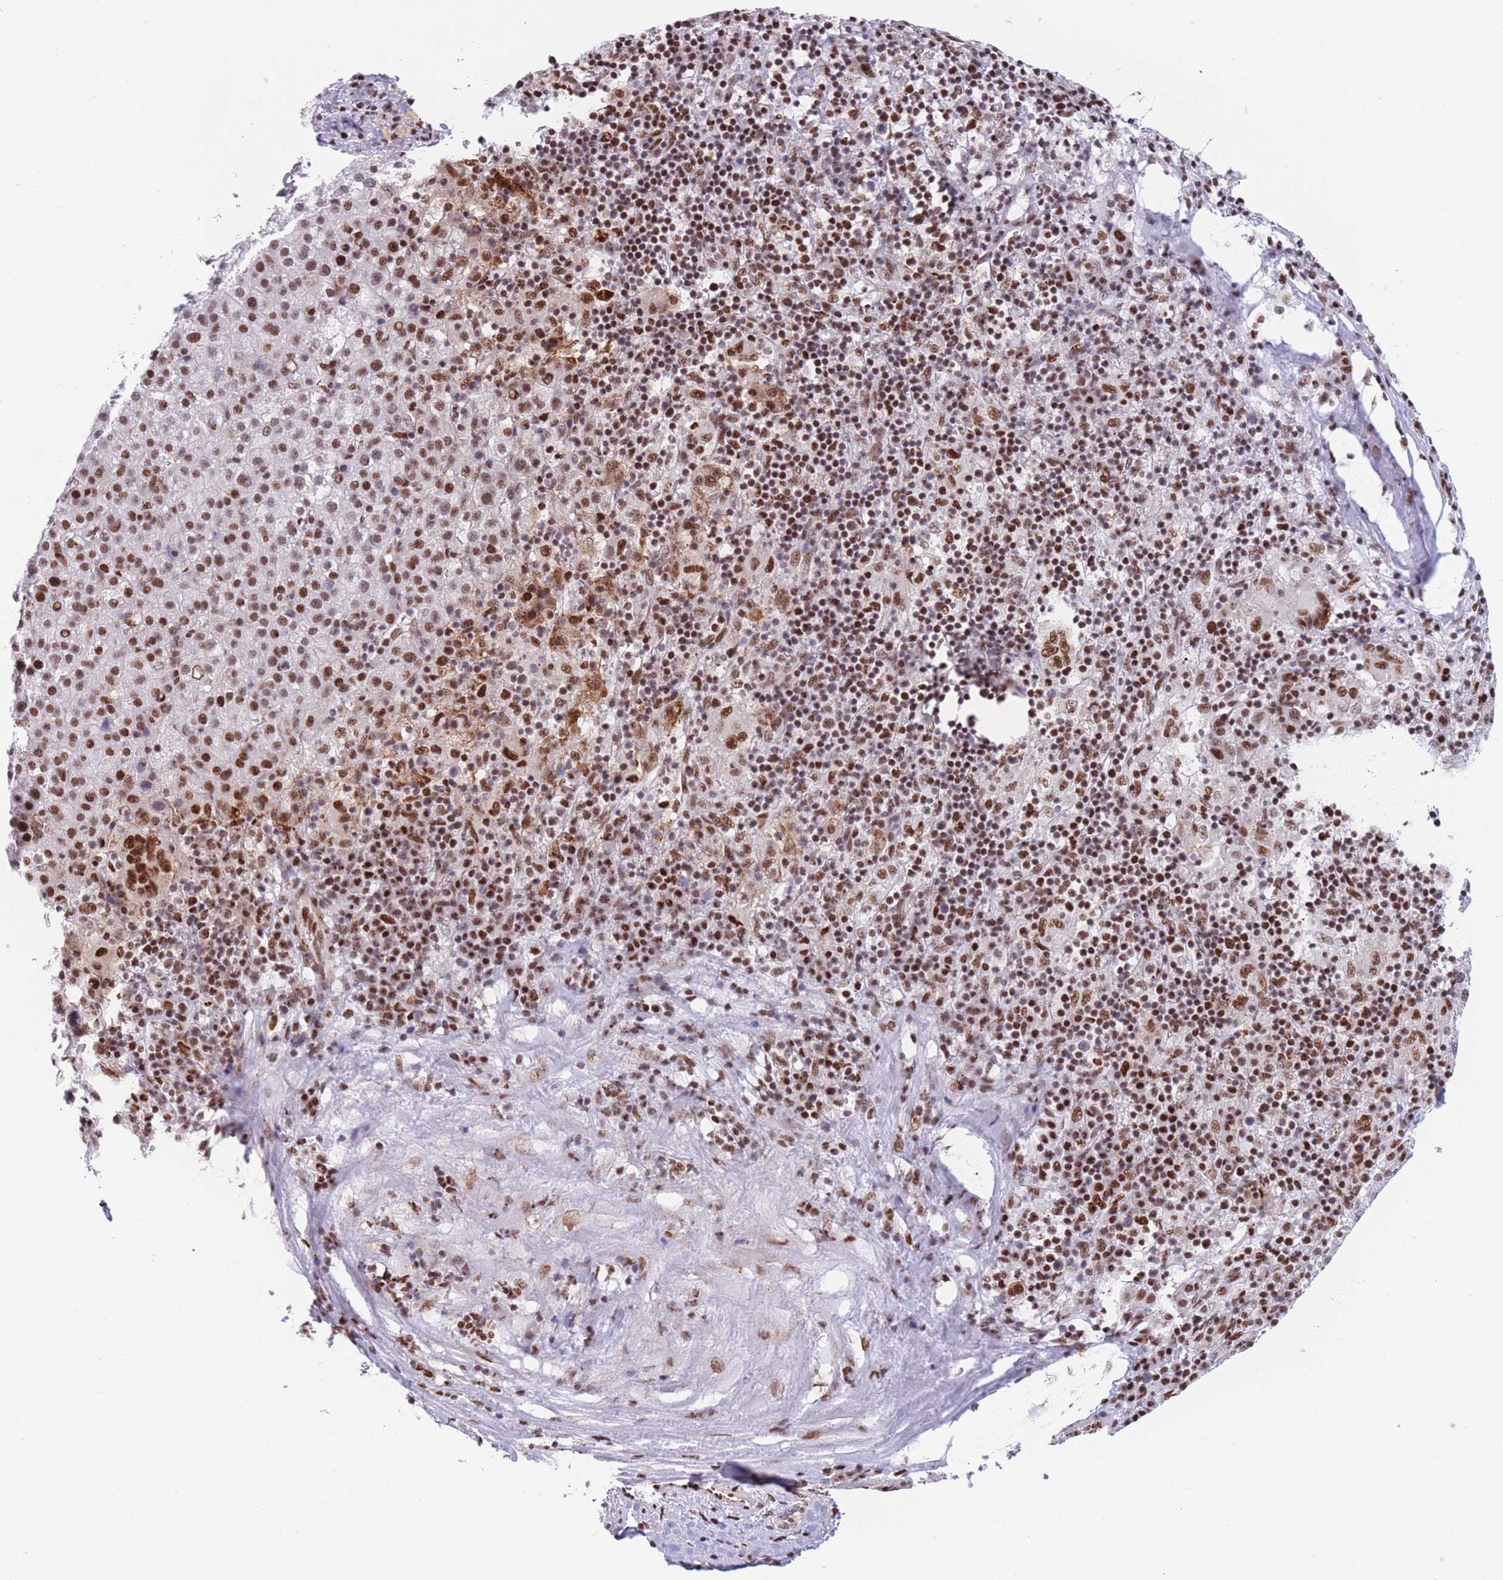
{"staining": {"intensity": "strong", "quantity": "25%-75%", "location": "nuclear"}, "tissue": "liver cancer", "cell_type": "Tumor cells", "image_type": "cancer", "snomed": [{"axis": "morphology", "description": "Carcinoma, Hepatocellular, NOS"}, {"axis": "topography", "description": "Liver"}], "caption": "Immunohistochemistry micrograph of liver cancer stained for a protein (brown), which displays high levels of strong nuclear positivity in approximately 25%-75% of tumor cells.", "gene": "DNAJC3", "patient": {"sex": "female", "age": 58}}